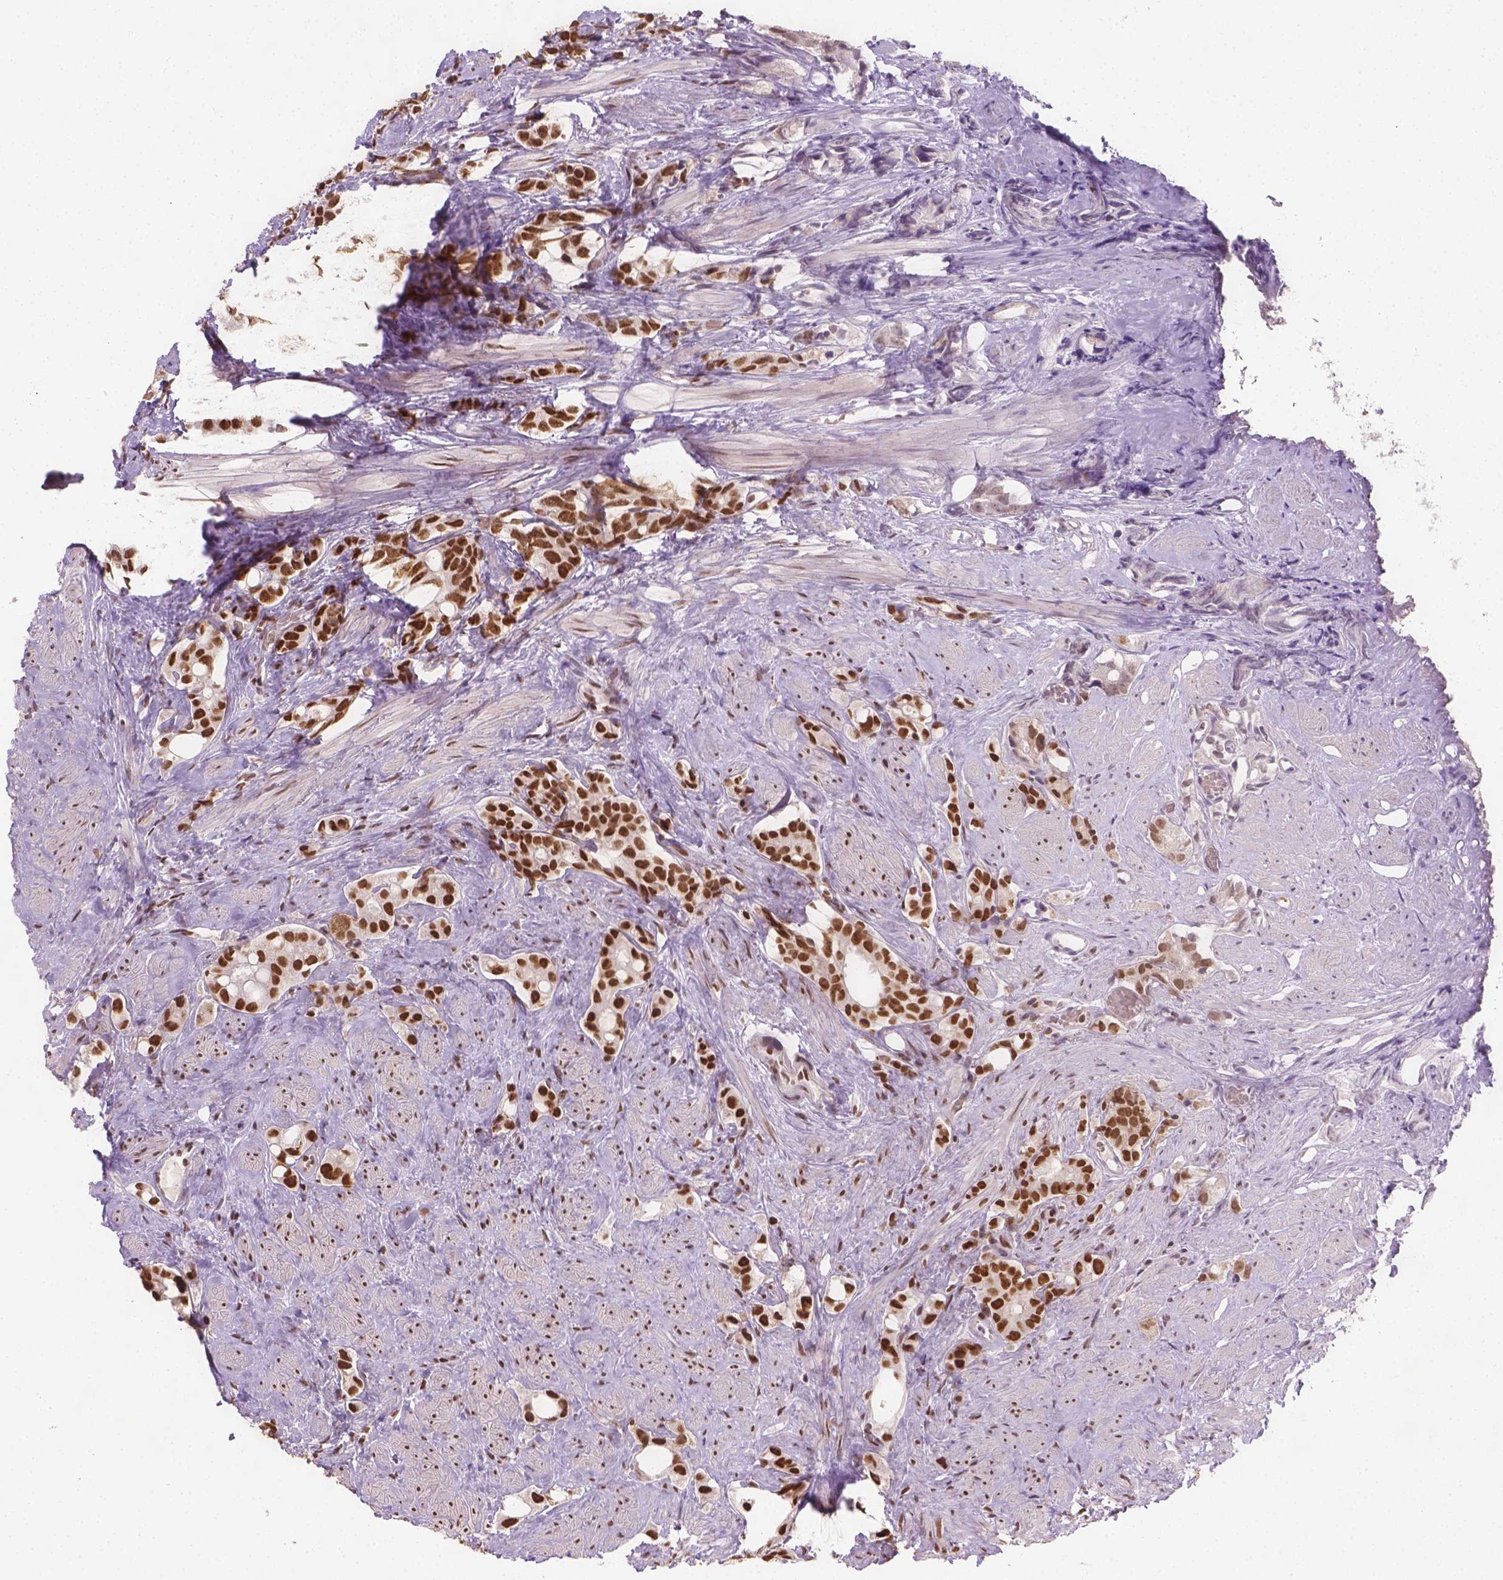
{"staining": {"intensity": "strong", "quantity": ">75%", "location": "nuclear"}, "tissue": "prostate cancer", "cell_type": "Tumor cells", "image_type": "cancer", "snomed": [{"axis": "morphology", "description": "Adenocarcinoma, High grade"}, {"axis": "topography", "description": "Prostate"}], "caption": "A micrograph of human prostate cancer stained for a protein exhibits strong nuclear brown staining in tumor cells.", "gene": "FANCE", "patient": {"sex": "male", "age": 75}}